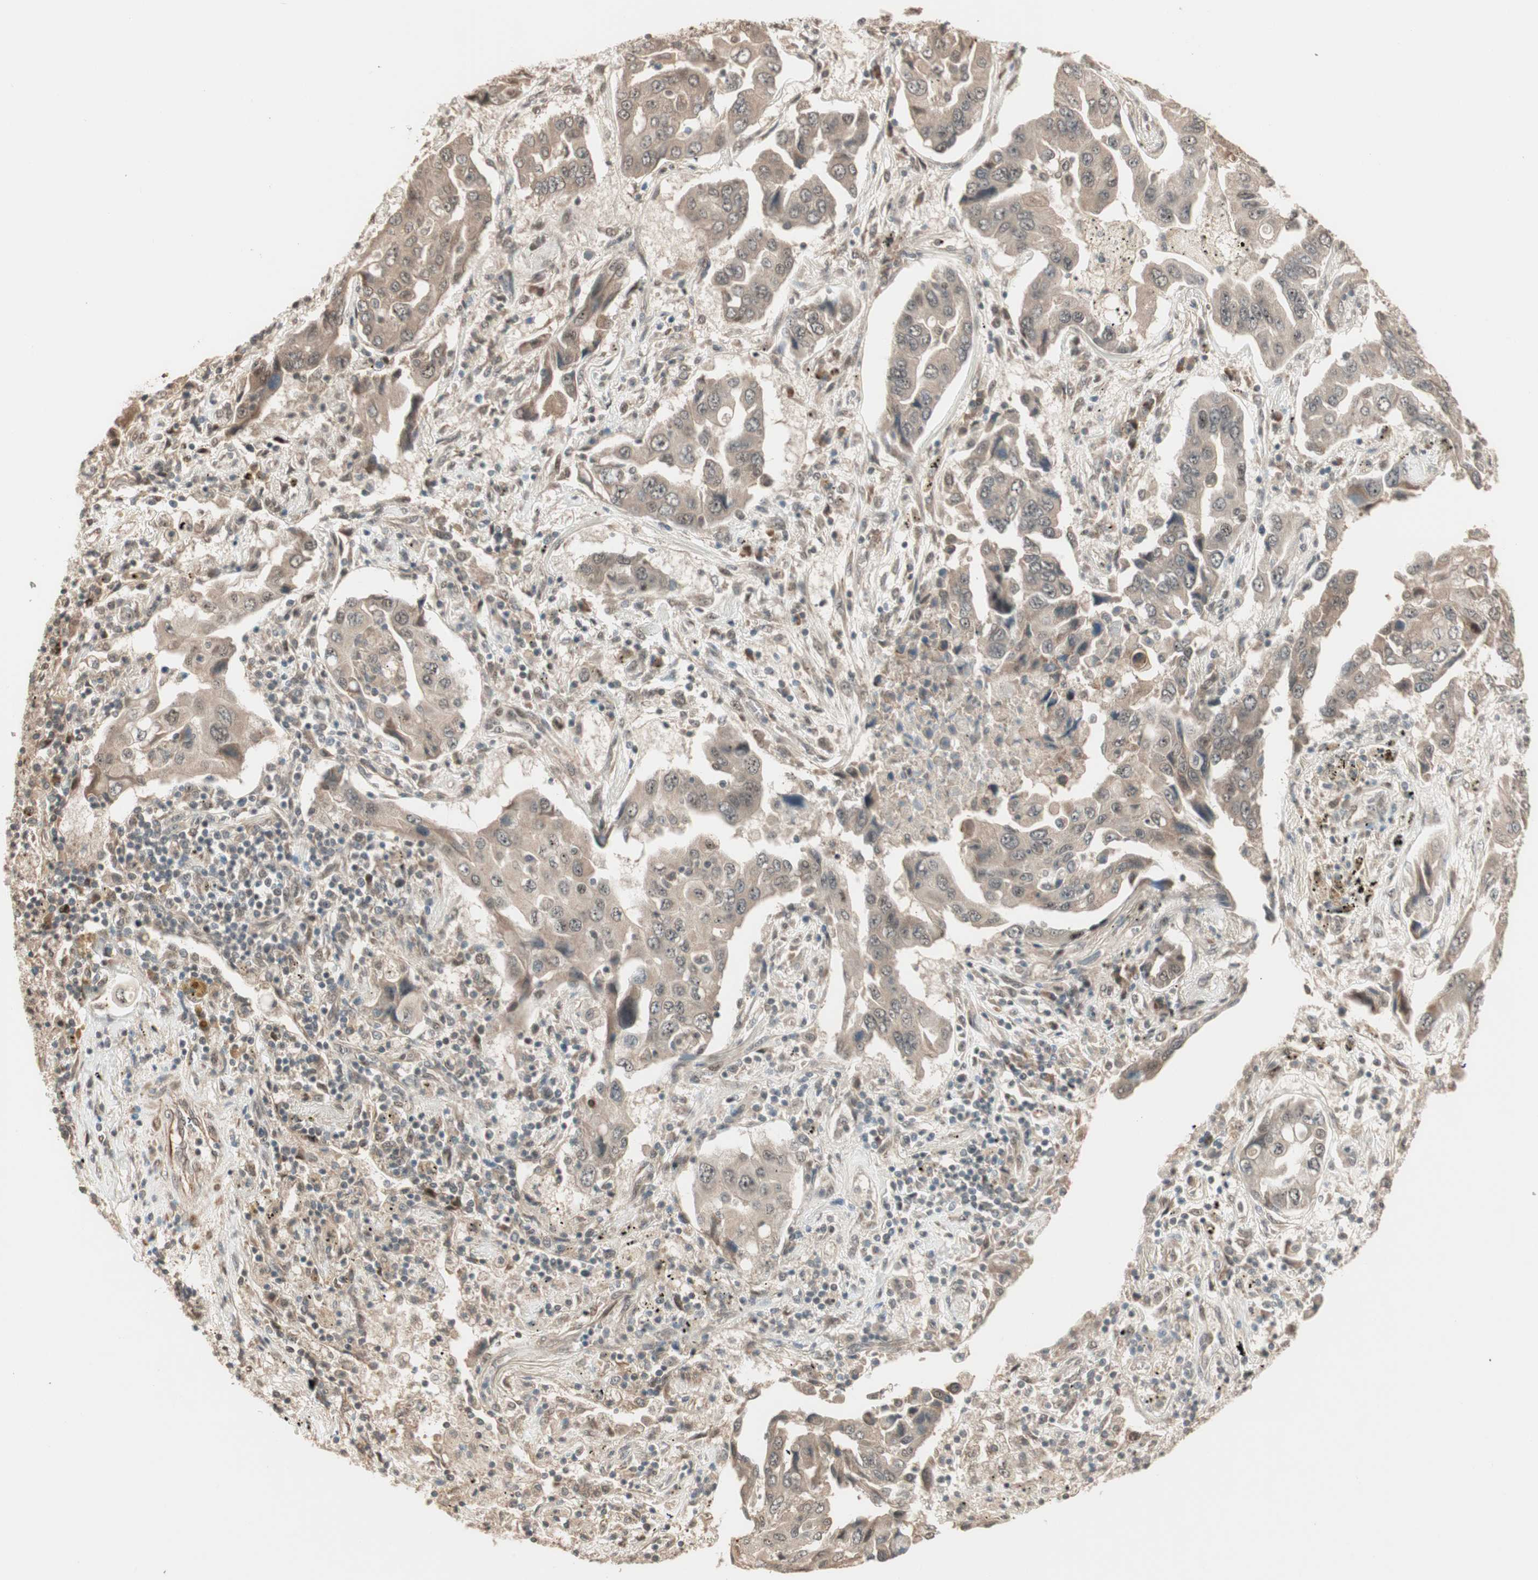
{"staining": {"intensity": "weak", "quantity": ">75%", "location": "cytoplasmic/membranous,nuclear"}, "tissue": "lung cancer", "cell_type": "Tumor cells", "image_type": "cancer", "snomed": [{"axis": "morphology", "description": "Adenocarcinoma, NOS"}, {"axis": "topography", "description": "Lung"}], "caption": "Approximately >75% of tumor cells in human lung cancer (adenocarcinoma) show weak cytoplasmic/membranous and nuclear protein expression as visualized by brown immunohistochemical staining.", "gene": "ZSCAN31", "patient": {"sex": "female", "age": 65}}